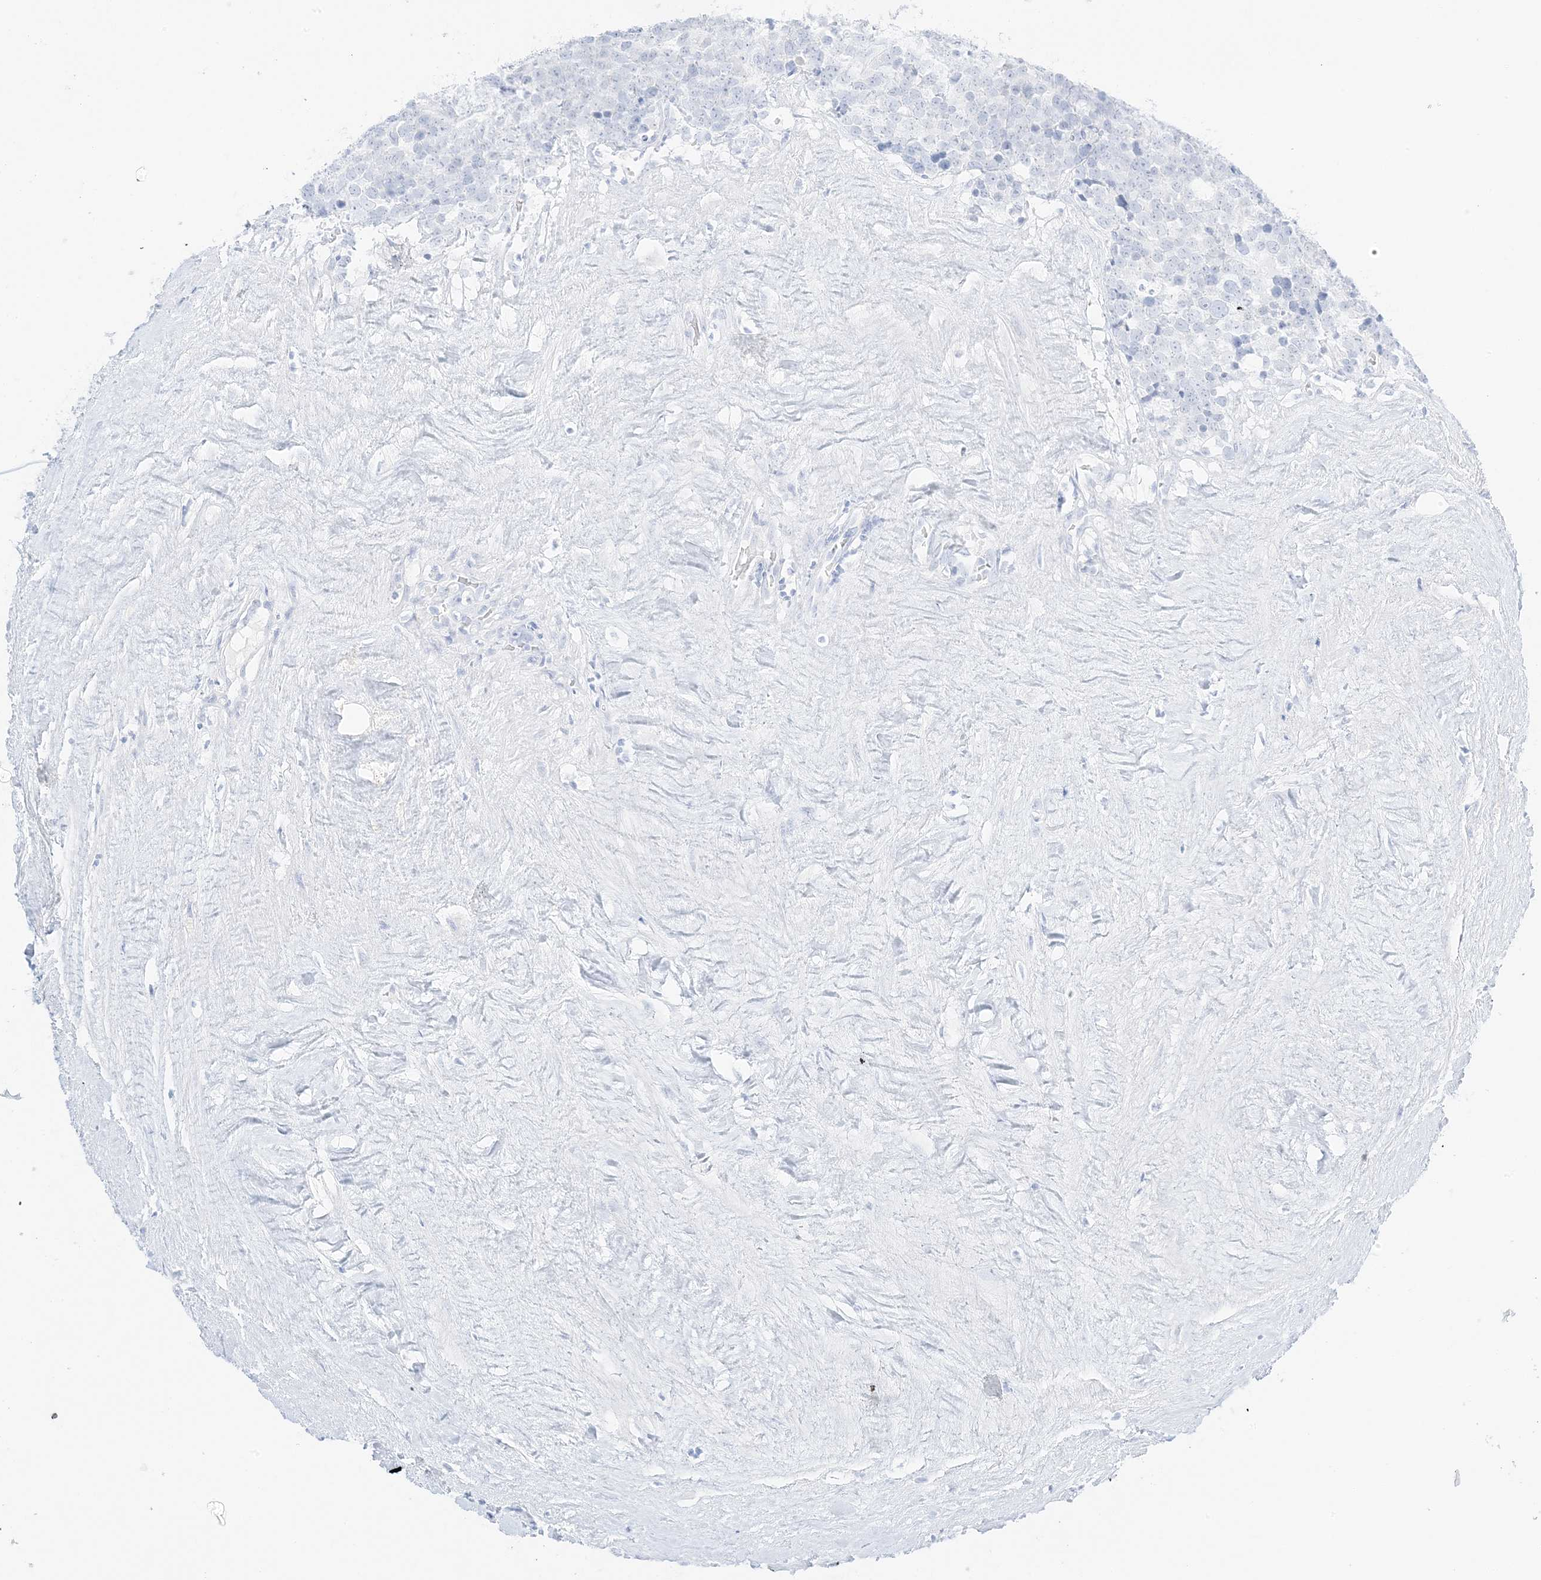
{"staining": {"intensity": "negative", "quantity": "none", "location": "none"}, "tissue": "testis cancer", "cell_type": "Tumor cells", "image_type": "cancer", "snomed": [{"axis": "morphology", "description": "Seminoma, NOS"}, {"axis": "topography", "description": "Testis"}], "caption": "This is an immunohistochemistry histopathology image of human testis cancer (seminoma). There is no staining in tumor cells.", "gene": "SLC22A13", "patient": {"sex": "male", "age": 71}}